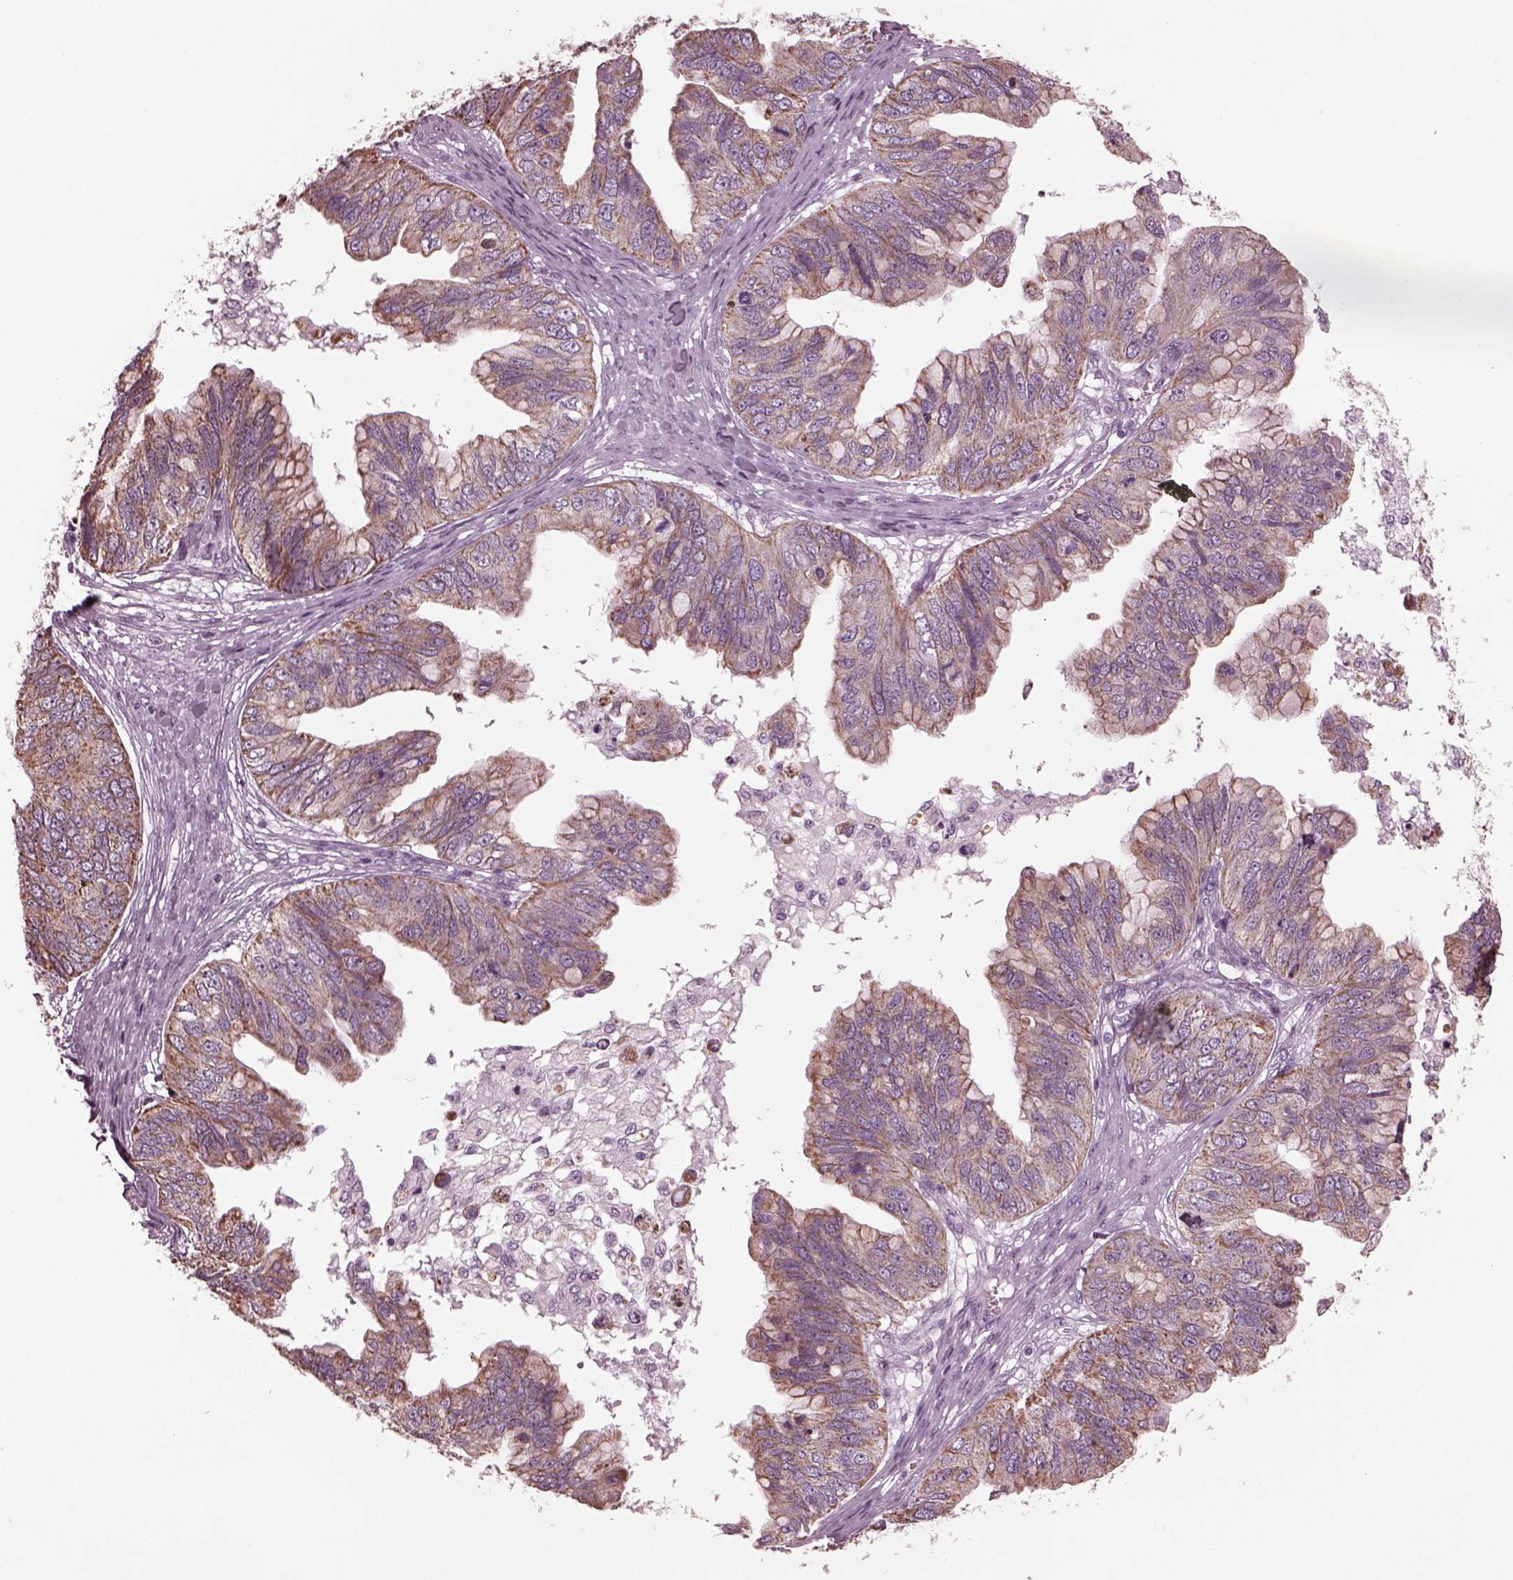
{"staining": {"intensity": "weak", "quantity": "25%-75%", "location": "cytoplasmic/membranous"}, "tissue": "ovarian cancer", "cell_type": "Tumor cells", "image_type": "cancer", "snomed": [{"axis": "morphology", "description": "Cystadenocarcinoma, mucinous, NOS"}, {"axis": "topography", "description": "Ovary"}], "caption": "Approximately 25%-75% of tumor cells in ovarian cancer (mucinous cystadenocarcinoma) display weak cytoplasmic/membranous protein positivity as visualized by brown immunohistochemical staining.", "gene": "CELSR3", "patient": {"sex": "female", "age": 76}}